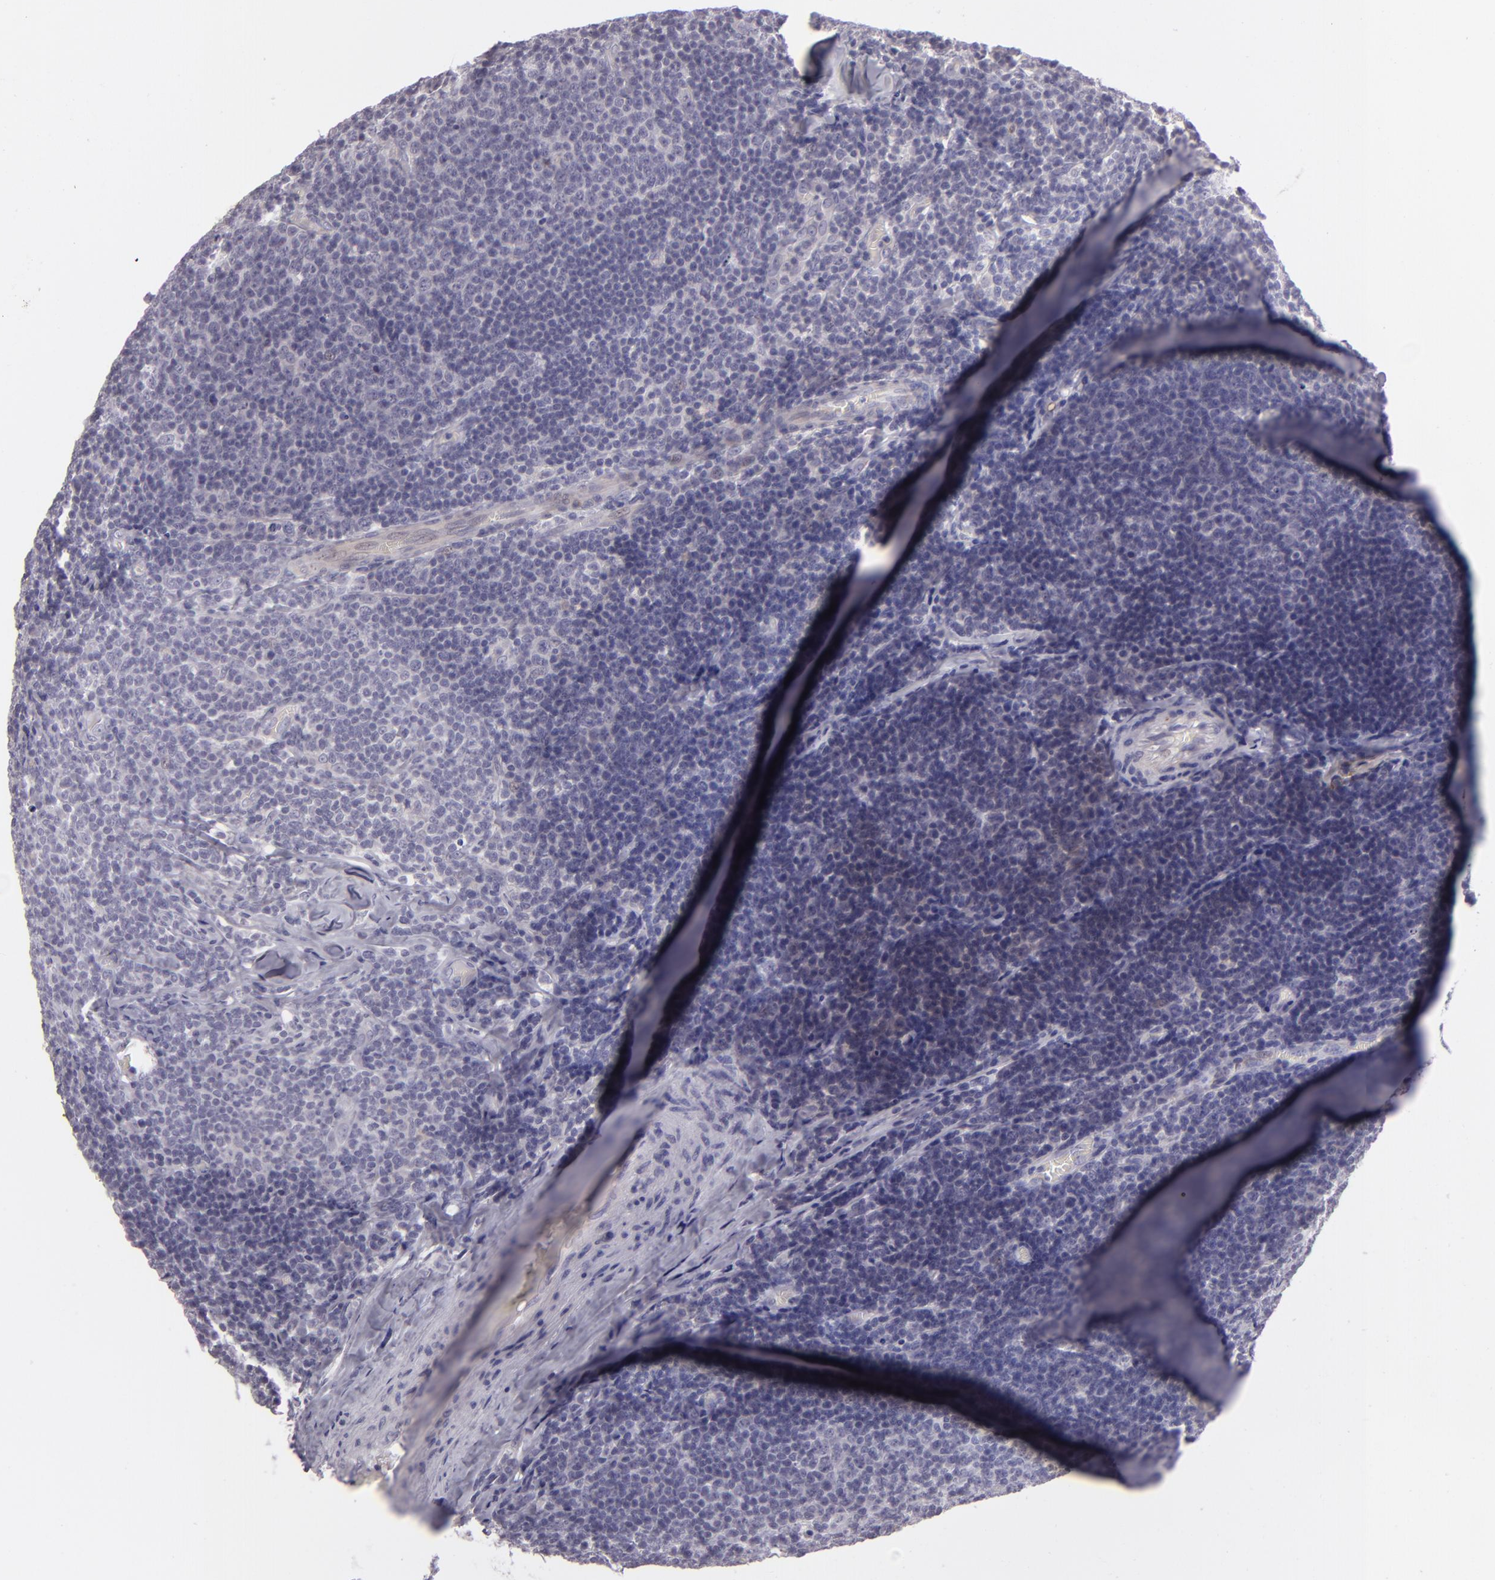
{"staining": {"intensity": "negative", "quantity": "none", "location": "none"}, "tissue": "lymphoma", "cell_type": "Tumor cells", "image_type": "cancer", "snomed": [{"axis": "morphology", "description": "Malignant lymphoma, non-Hodgkin's type, Low grade"}, {"axis": "topography", "description": "Lymph node"}], "caption": "This is an immunohistochemistry micrograph of human low-grade malignant lymphoma, non-Hodgkin's type. There is no staining in tumor cells.", "gene": "EGFL6", "patient": {"sex": "male", "age": 74}}